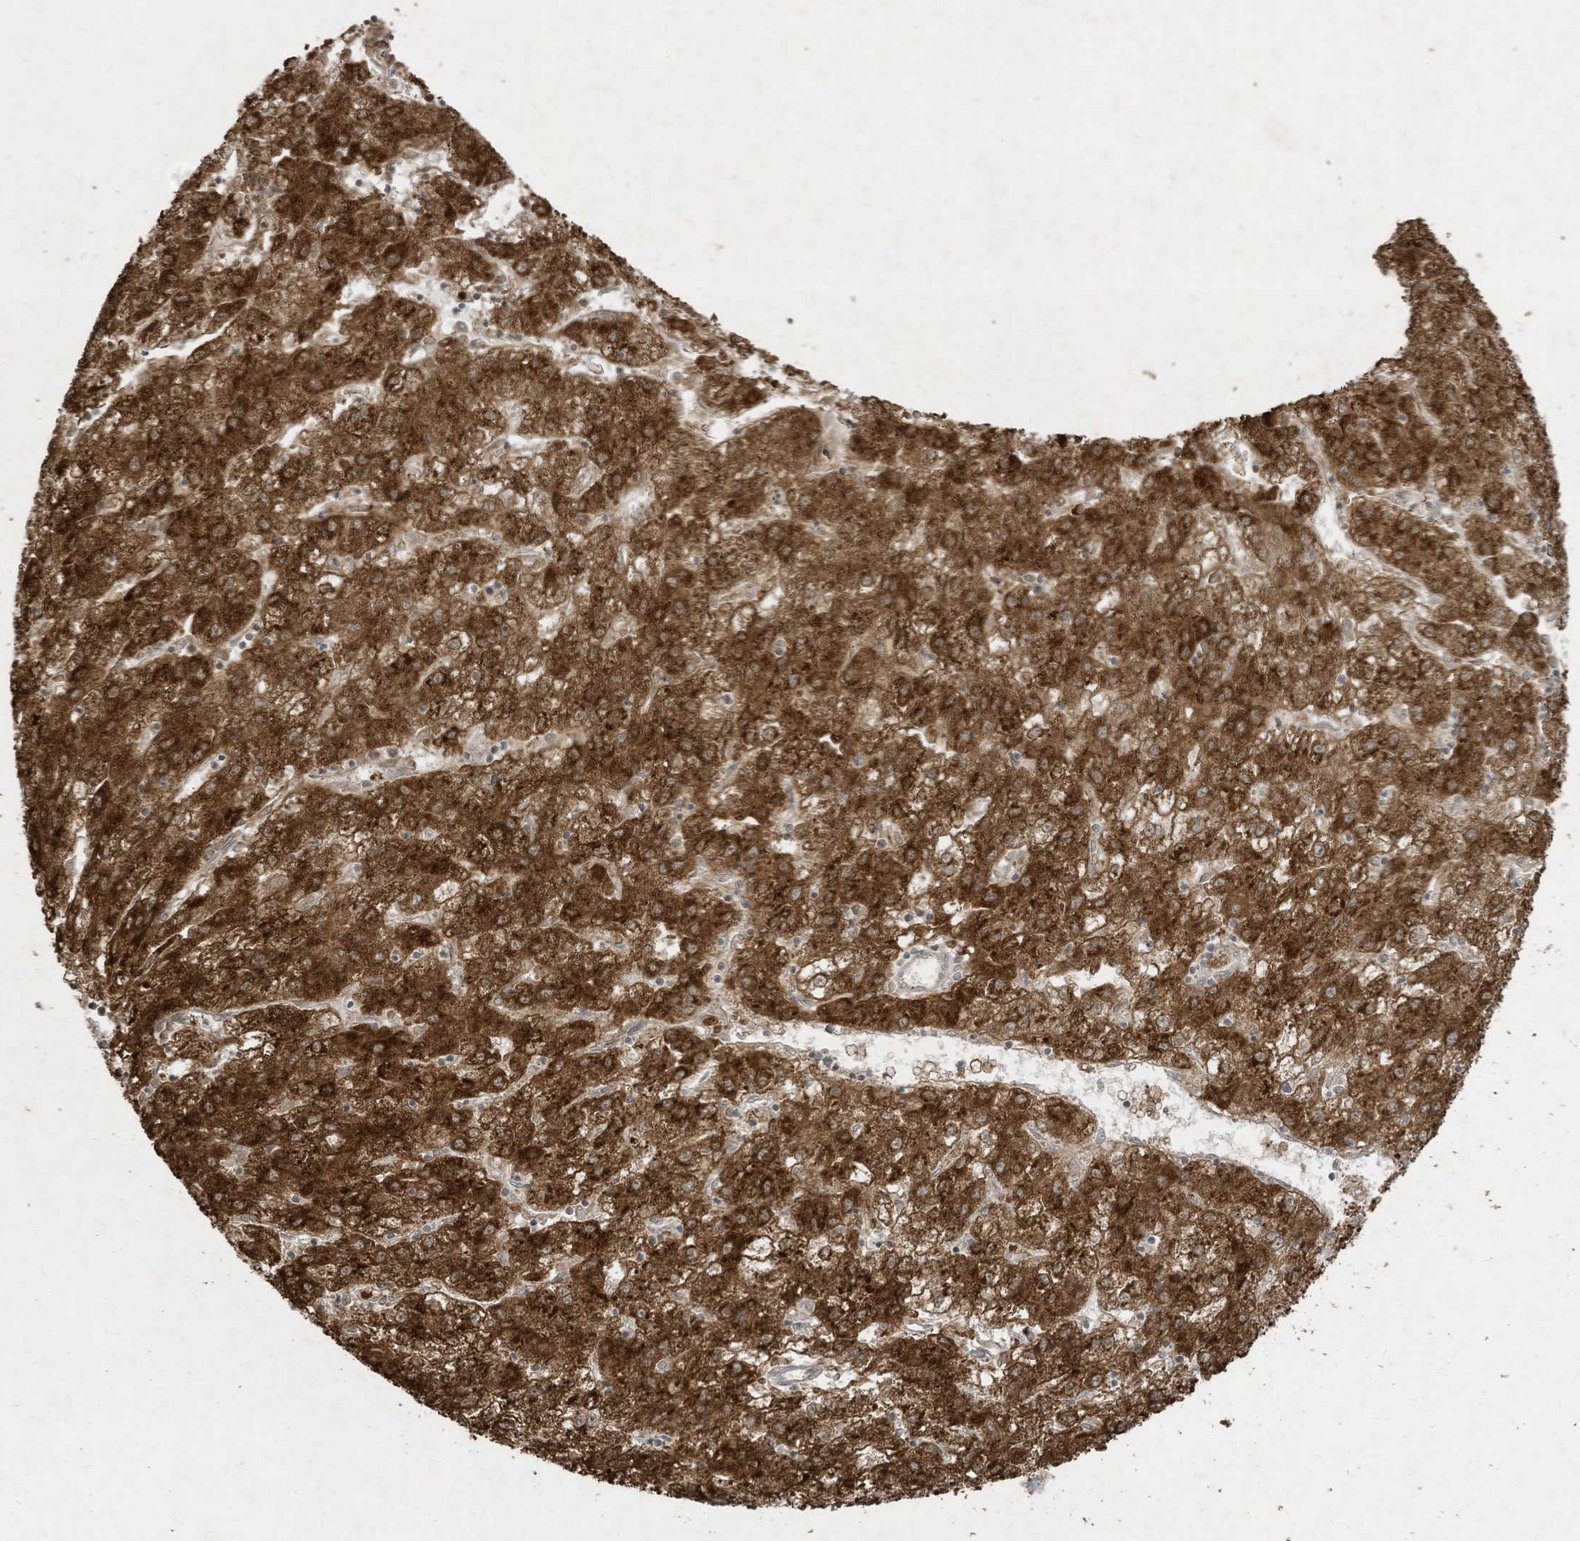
{"staining": {"intensity": "strong", "quantity": ">75%", "location": "cytoplasmic/membranous"}, "tissue": "liver cancer", "cell_type": "Tumor cells", "image_type": "cancer", "snomed": [{"axis": "morphology", "description": "Carcinoma, Hepatocellular, NOS"}, {"axis": "topography", "description": "Liver"}], "caption": "An image showing strong cytoplasmic/membranous staining in approximately >75% of tumor cells in liver cancer, as visualized by brown immunohistochemical staining.", "gene": "ZNF263", "patient": {"sex": "male", "age": 72}}